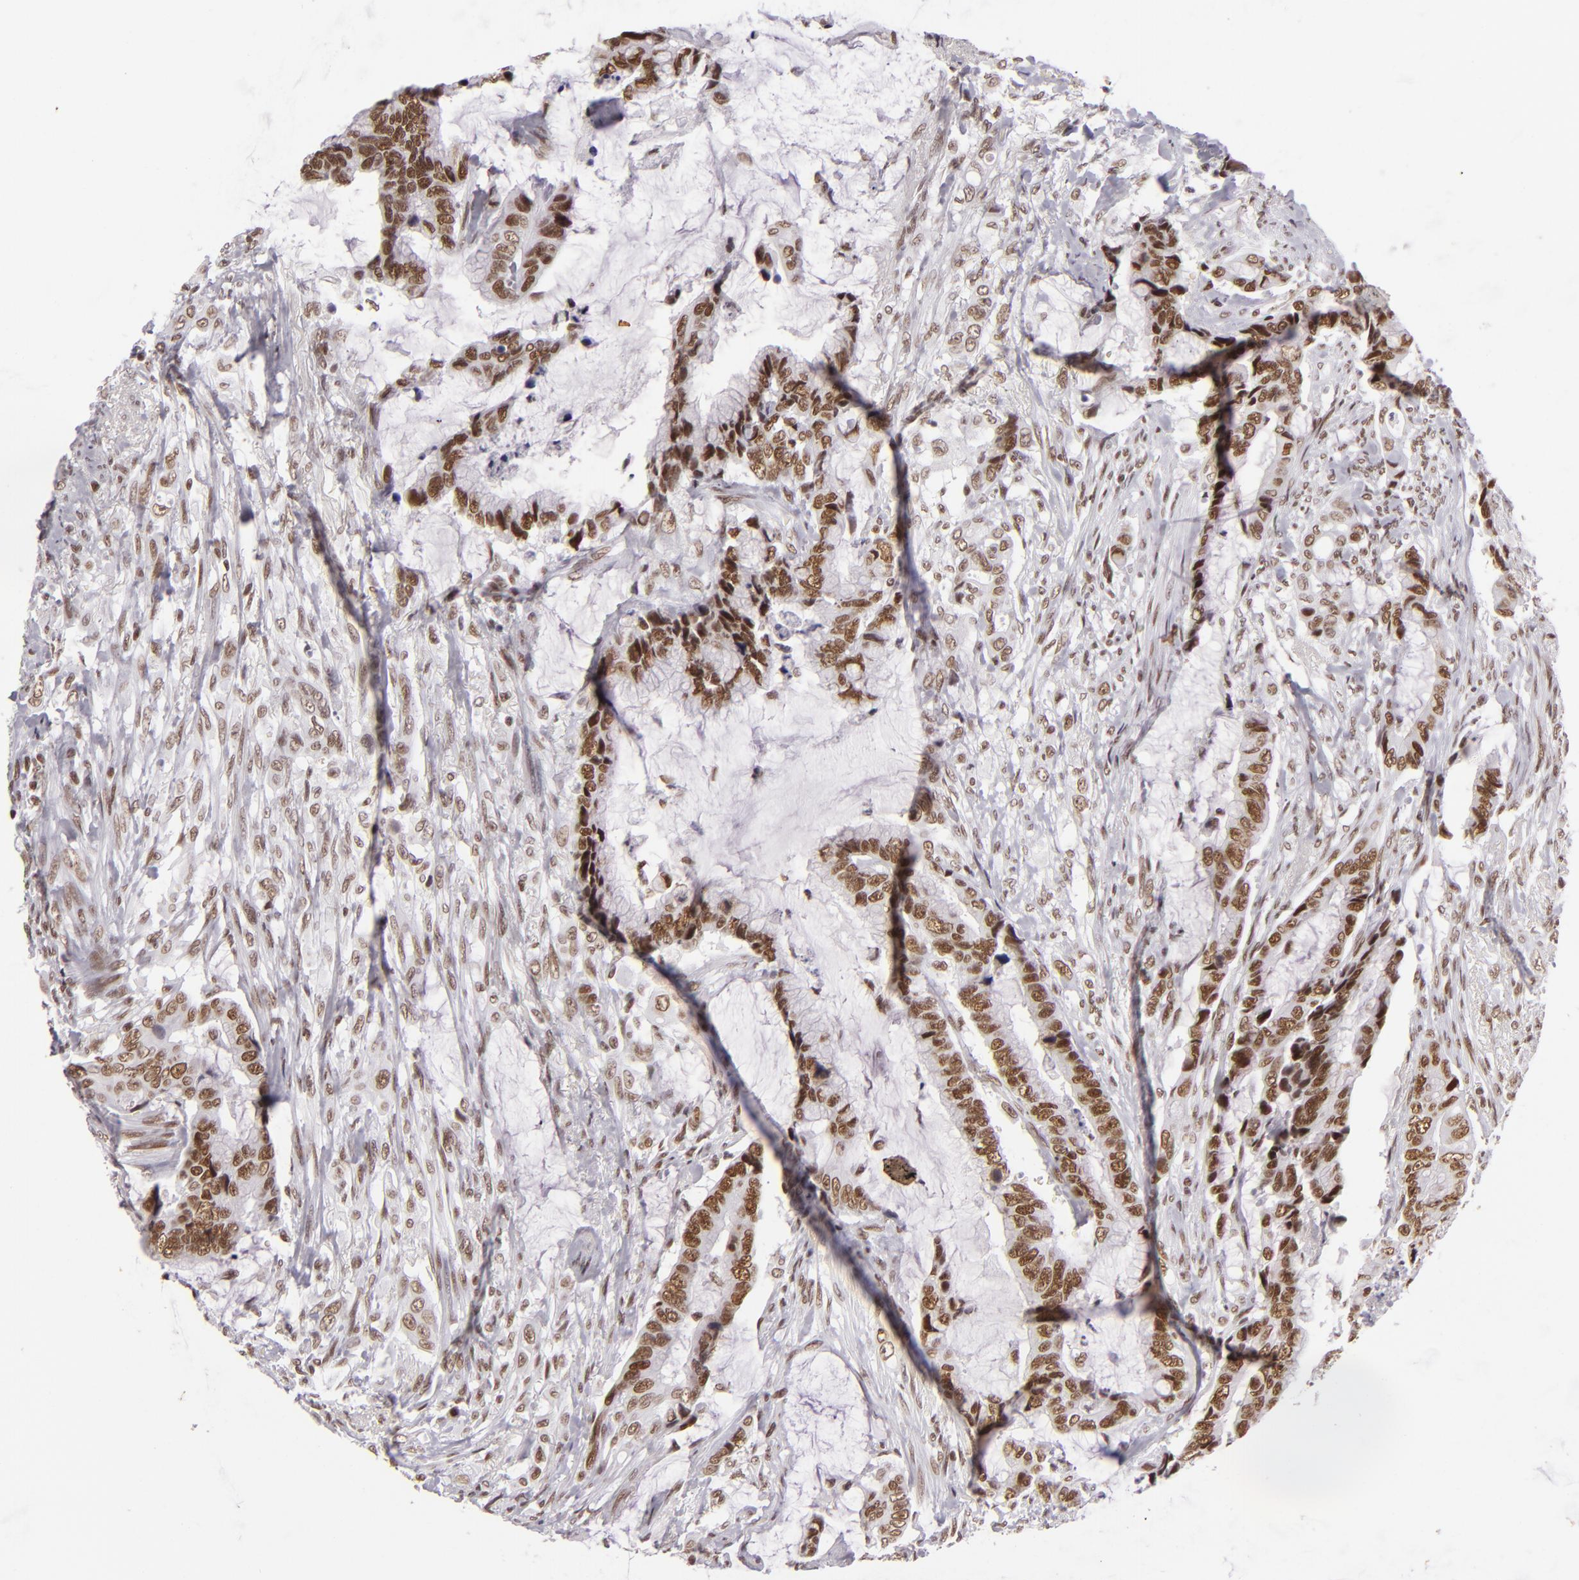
{"staining": {"intensity": "strong", "quantity": ">75%", "location": "nuclear"}, "tissue": "colorectal cancer", "cell_type": "Tumor cells", "image_type": "cancer", "snomed": [{"axis": "morphology", "description": "Adenocarcinoma, NOS"}, {"axis": "topography", "description": "Rectum"}], "caption": "Immunohistochemistry (DAB (3,3'-diaminobenzidine)) staining of human colorectal cancer (adenocarcinoma) displays strong nuclear protein positivity in approximately >75% of tumor cells. Using DAB (3,3'-diaminobenzidine) (brown) and hematoxylin (blue) stains, captured at high magnification using brightfield microscopy.", "gene": "BRD8", "patient": {"sex": "female", "age": 59}}